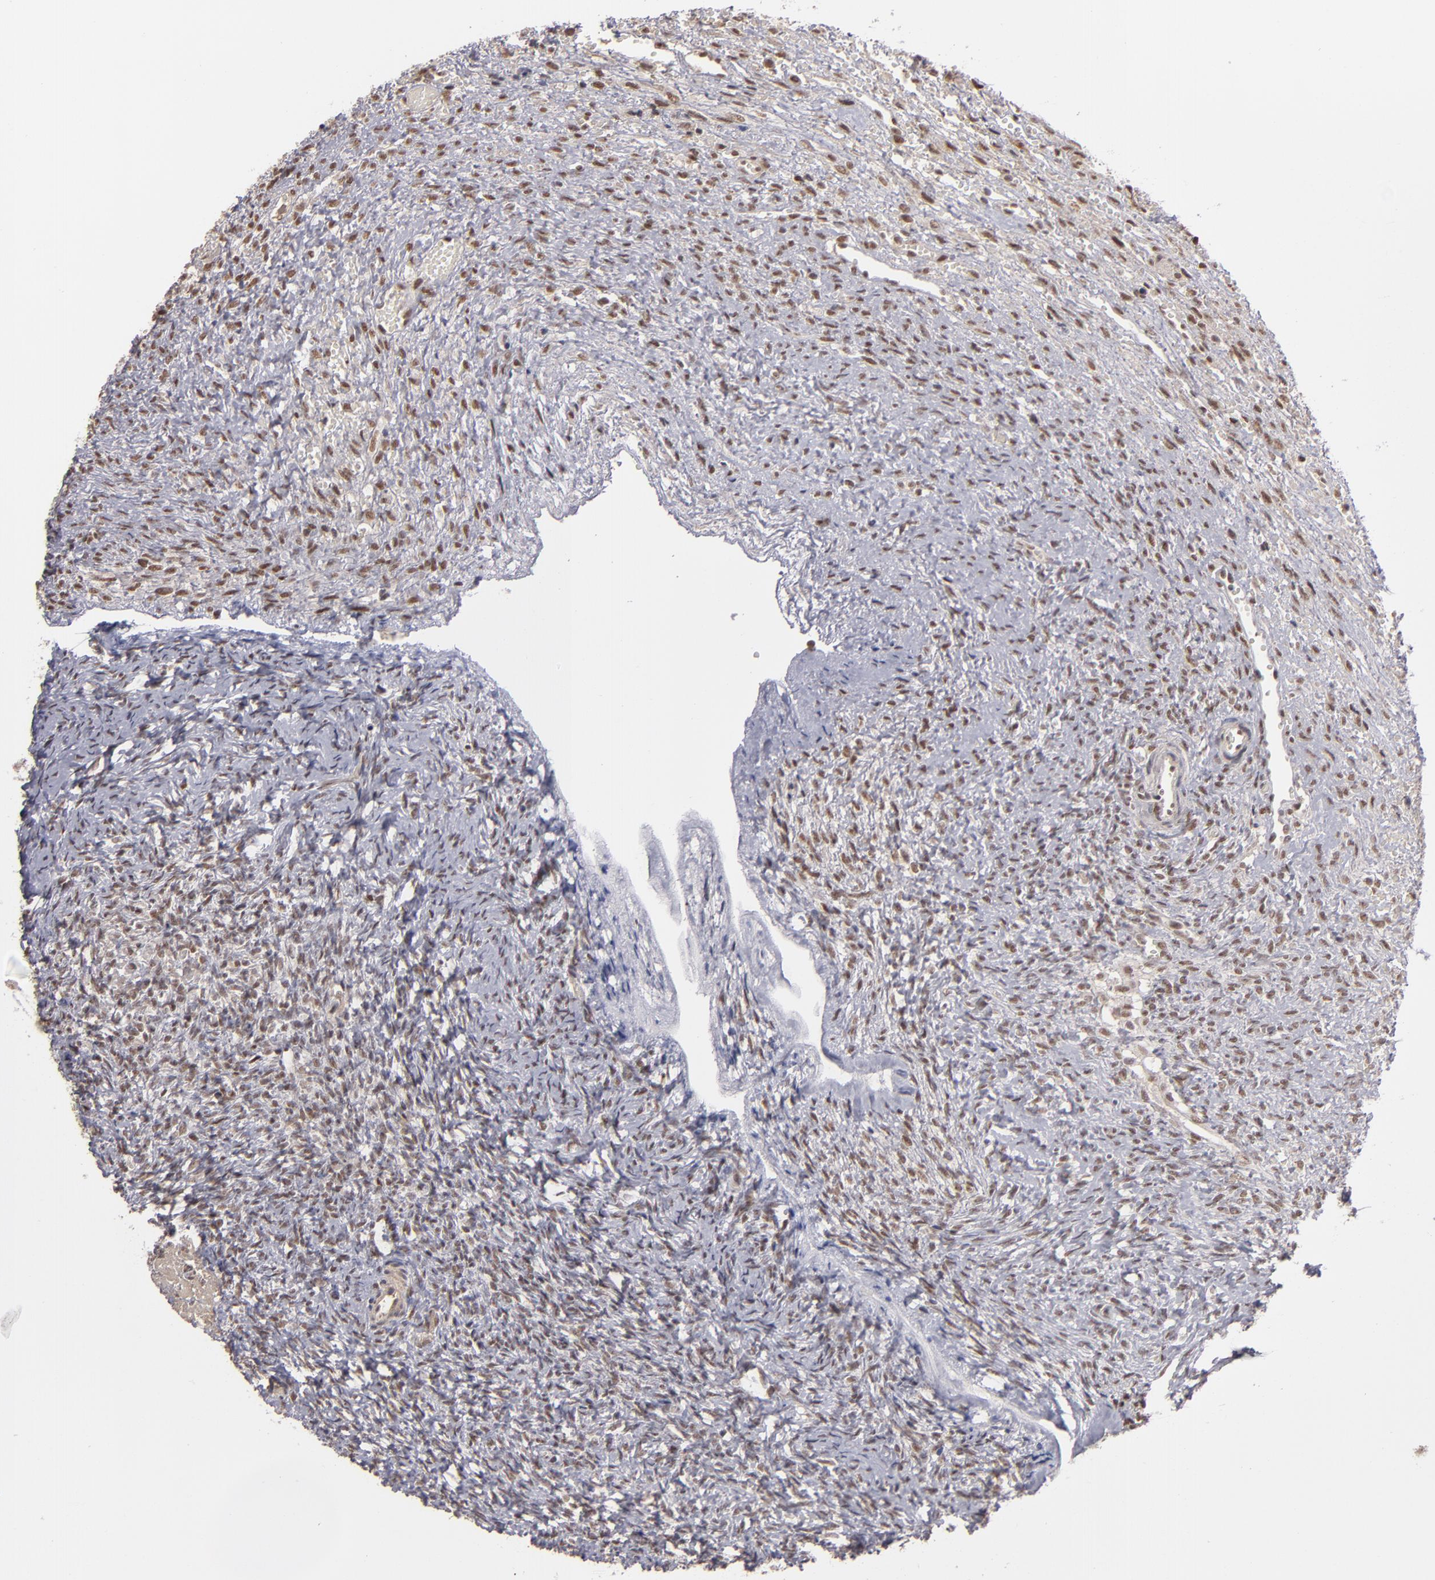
{"staining": {"intensity": "moderate", "quantity": ">75%", "location": "nuclear"}, "tissue": "ovary", "cell_type": "Follicle cells", "image_type": "normal", "snomed": [{"axis": "morphology", "description": "Normal tissue, NOS"}, {"axis": "topography", "description": "Ovary"}], "caption": "This is a micrograph of immunohistochemistry (IHC) staining of benign ovary, which shows moderate expression in the nuclear of follicle cells.", "gene": "ZNF234", "patient": {"sex": "female", "age": 56}}